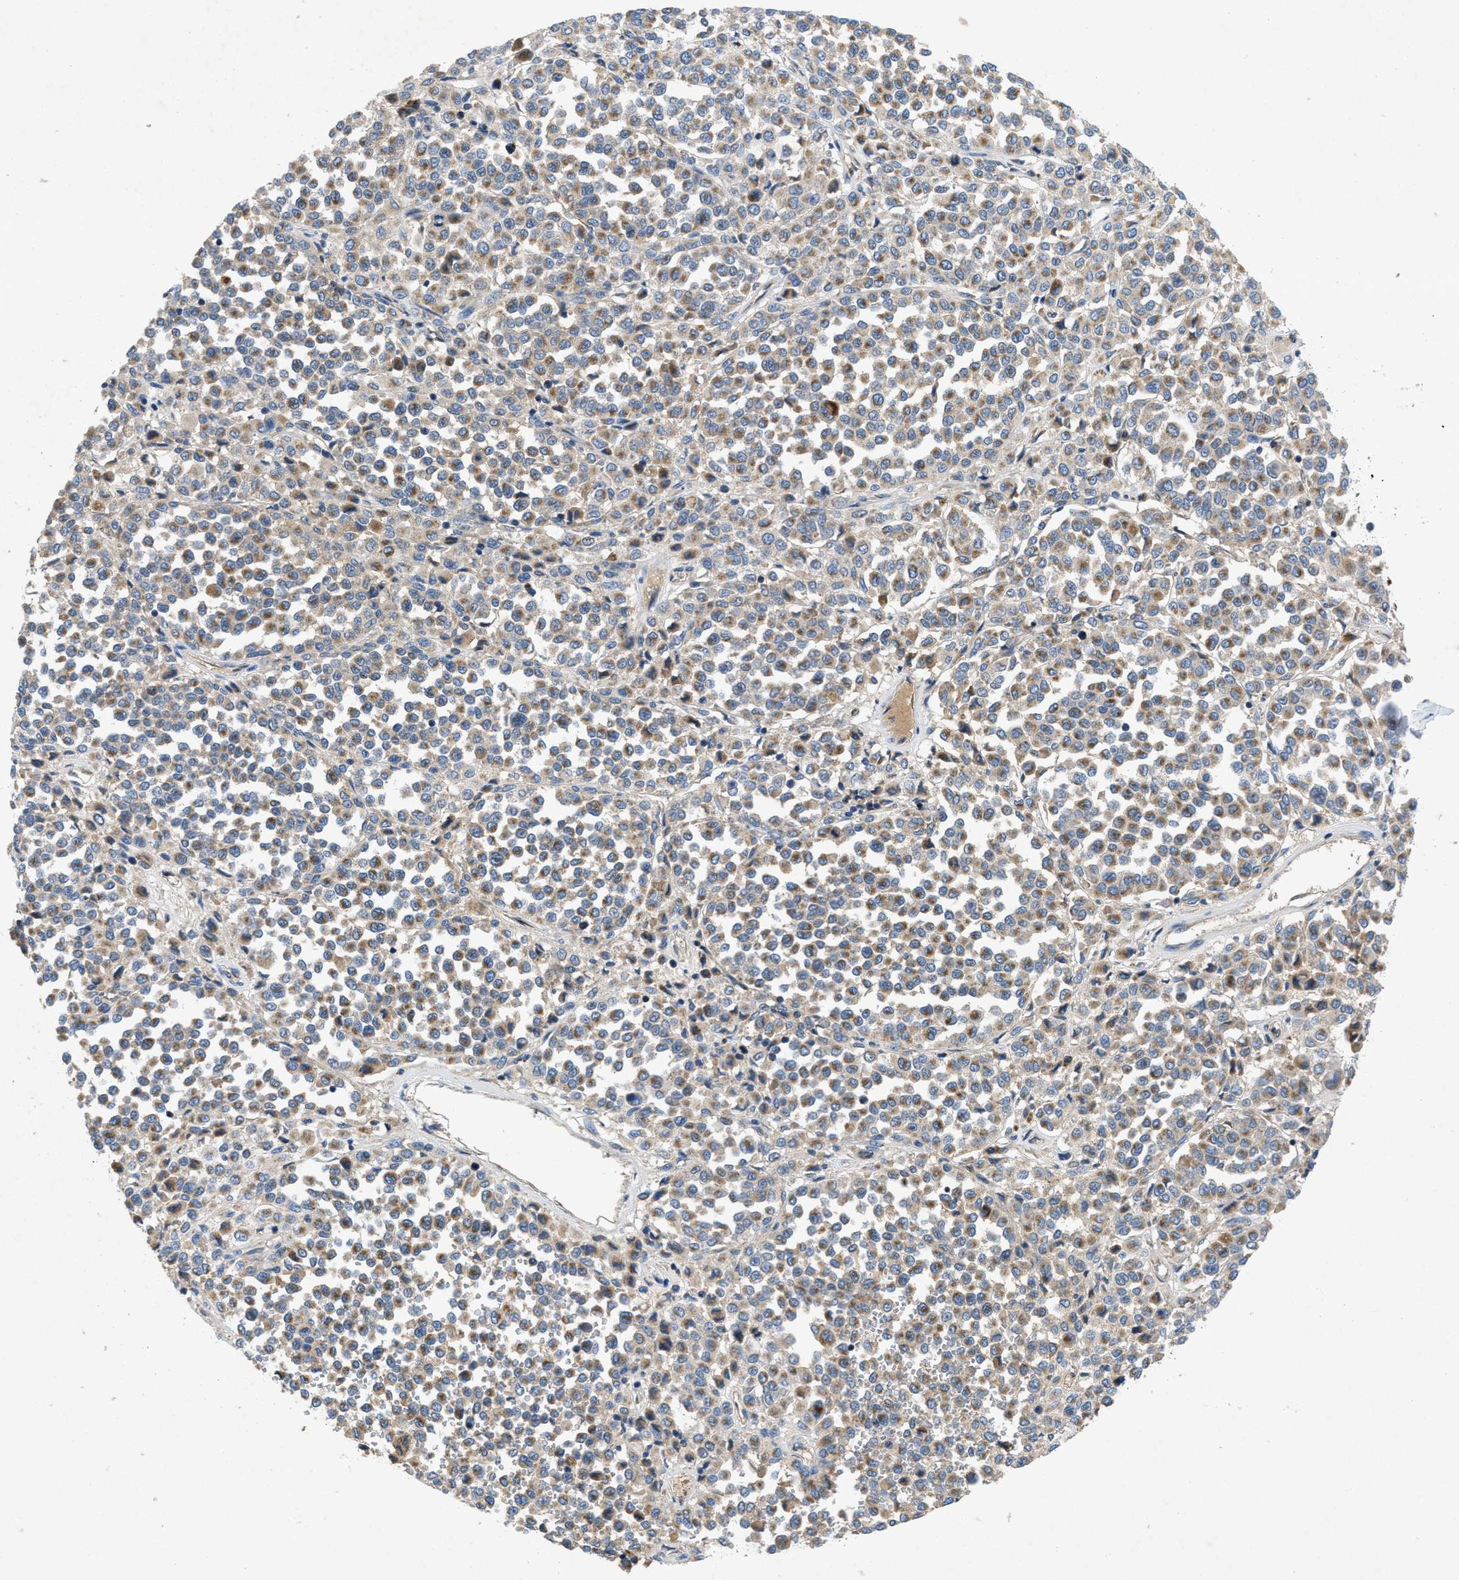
{"staining": {"intensity": "moderate", "quantity": "25%-75%", "location": "cytoplasmic/membranous"}, "tissue": "melanoma", "cell_type": "Tumor cells", "image_type": "cancer", "snomed": [{"axis": "morphology", "description": "Malignant melanoma, Metastatic site"}, {"axis": "topography", "description": "Pancreas"}], "caption": "High-power microscopy captured an immunohistochemistry image of malignant melanoma (metastatic site), revealing moderate cytoplasmic/membranous positivity in about 25%-75% of tumor cells.", "gene": "PNKD", "patient": {"sex": "female", "age": 30}}